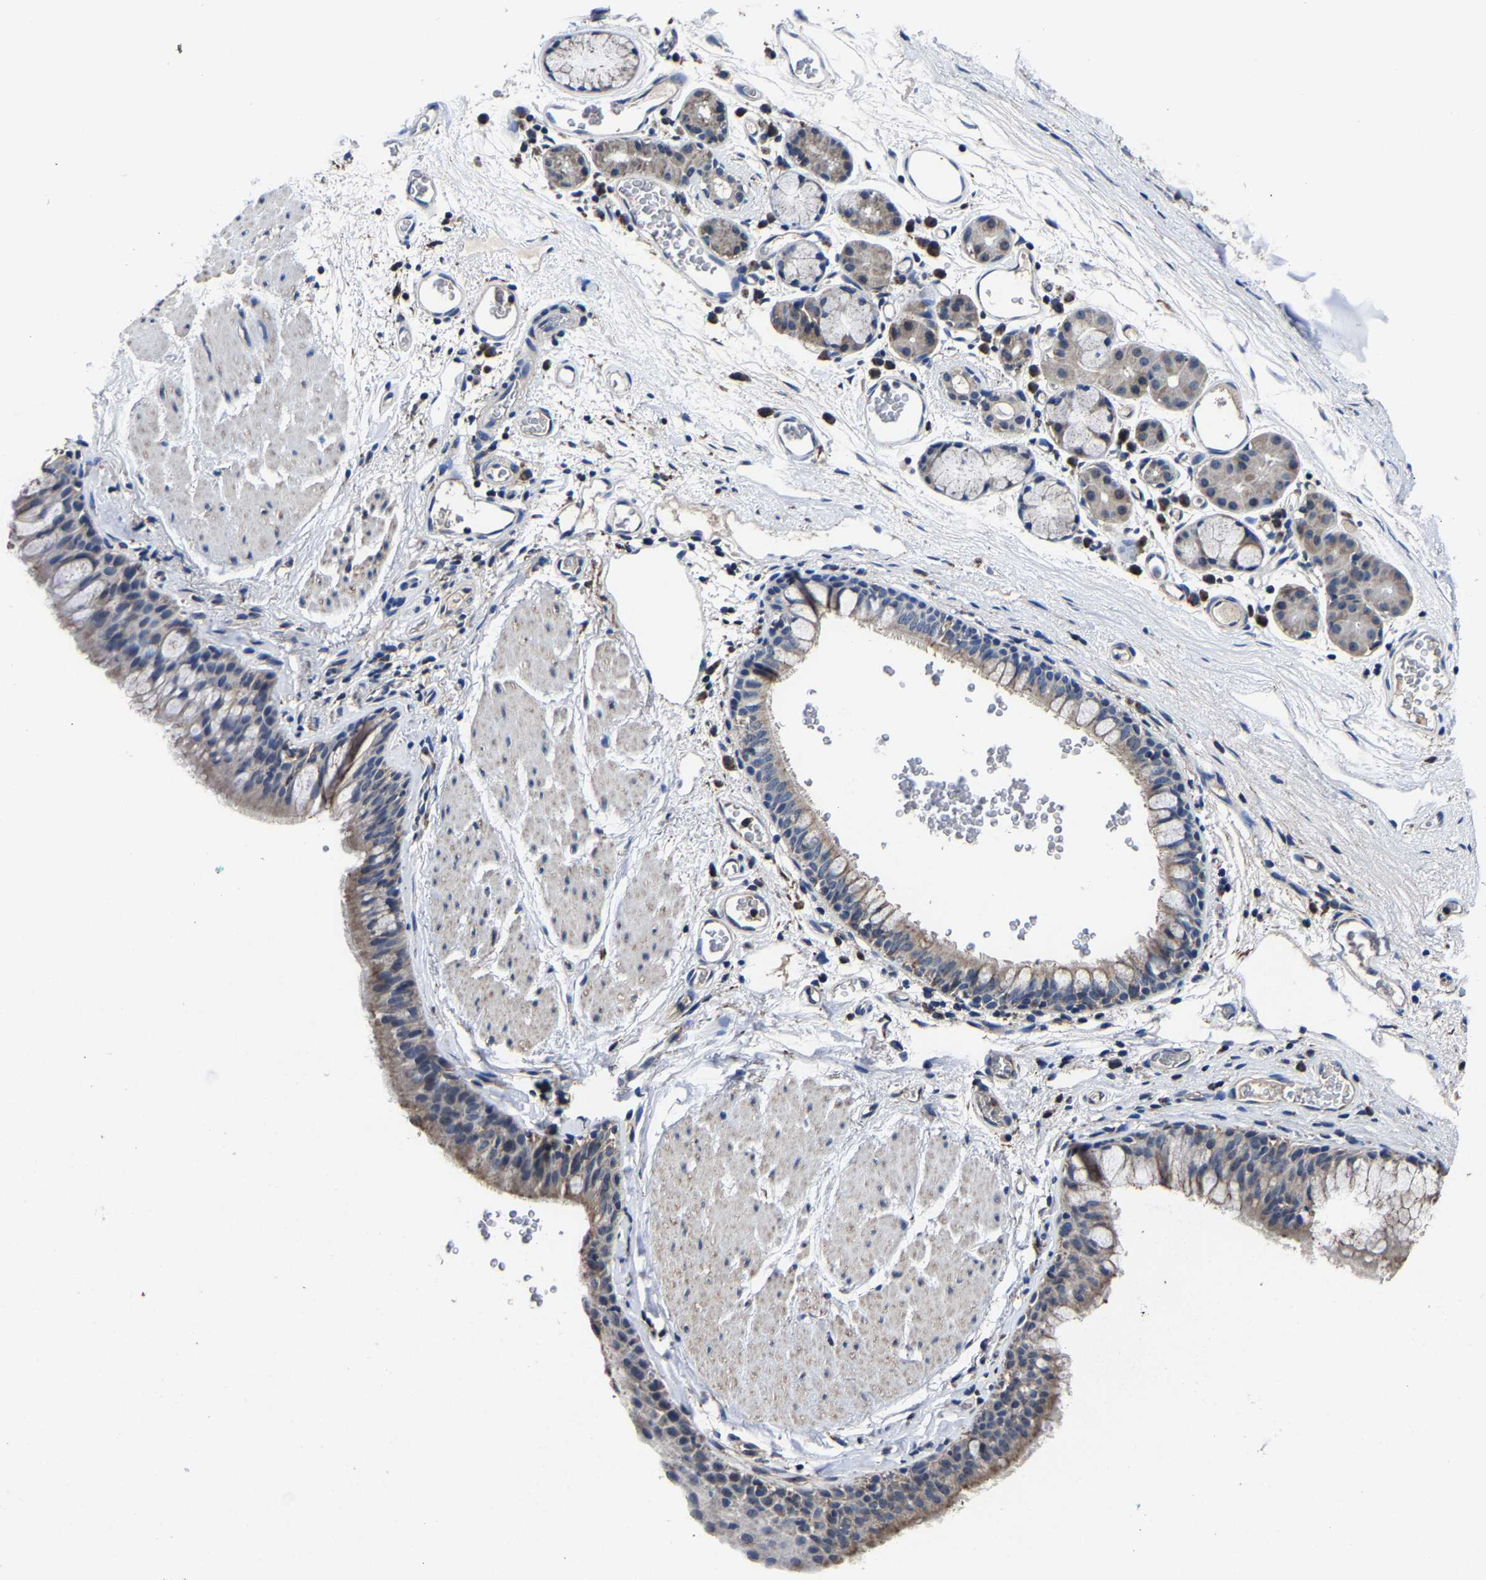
{"staining": {"intensity": "weak", "quantity": ">75%", "location": "cytoplasmic/membranous"}, "tissue": "bronchus", "cell_type": "Respiratory epithelial cells", "image_type": "normal", "snomed": [{"axis": "morphology", "description": "Normal tissue, NOS"}, {"axis": "topography", "description": "Cartilage tissue"}, {"axis": "topography", "description": "Bronchus"}], "caption": "Immunohistochemical staining of normal bronchus demonstrates weak cytoplasmic/membranous protein positivity in approximately >75% of respiratory epithelial cells.", "gene": "ZCCHC7", "patient": {"sex": "female", "age": 53}}